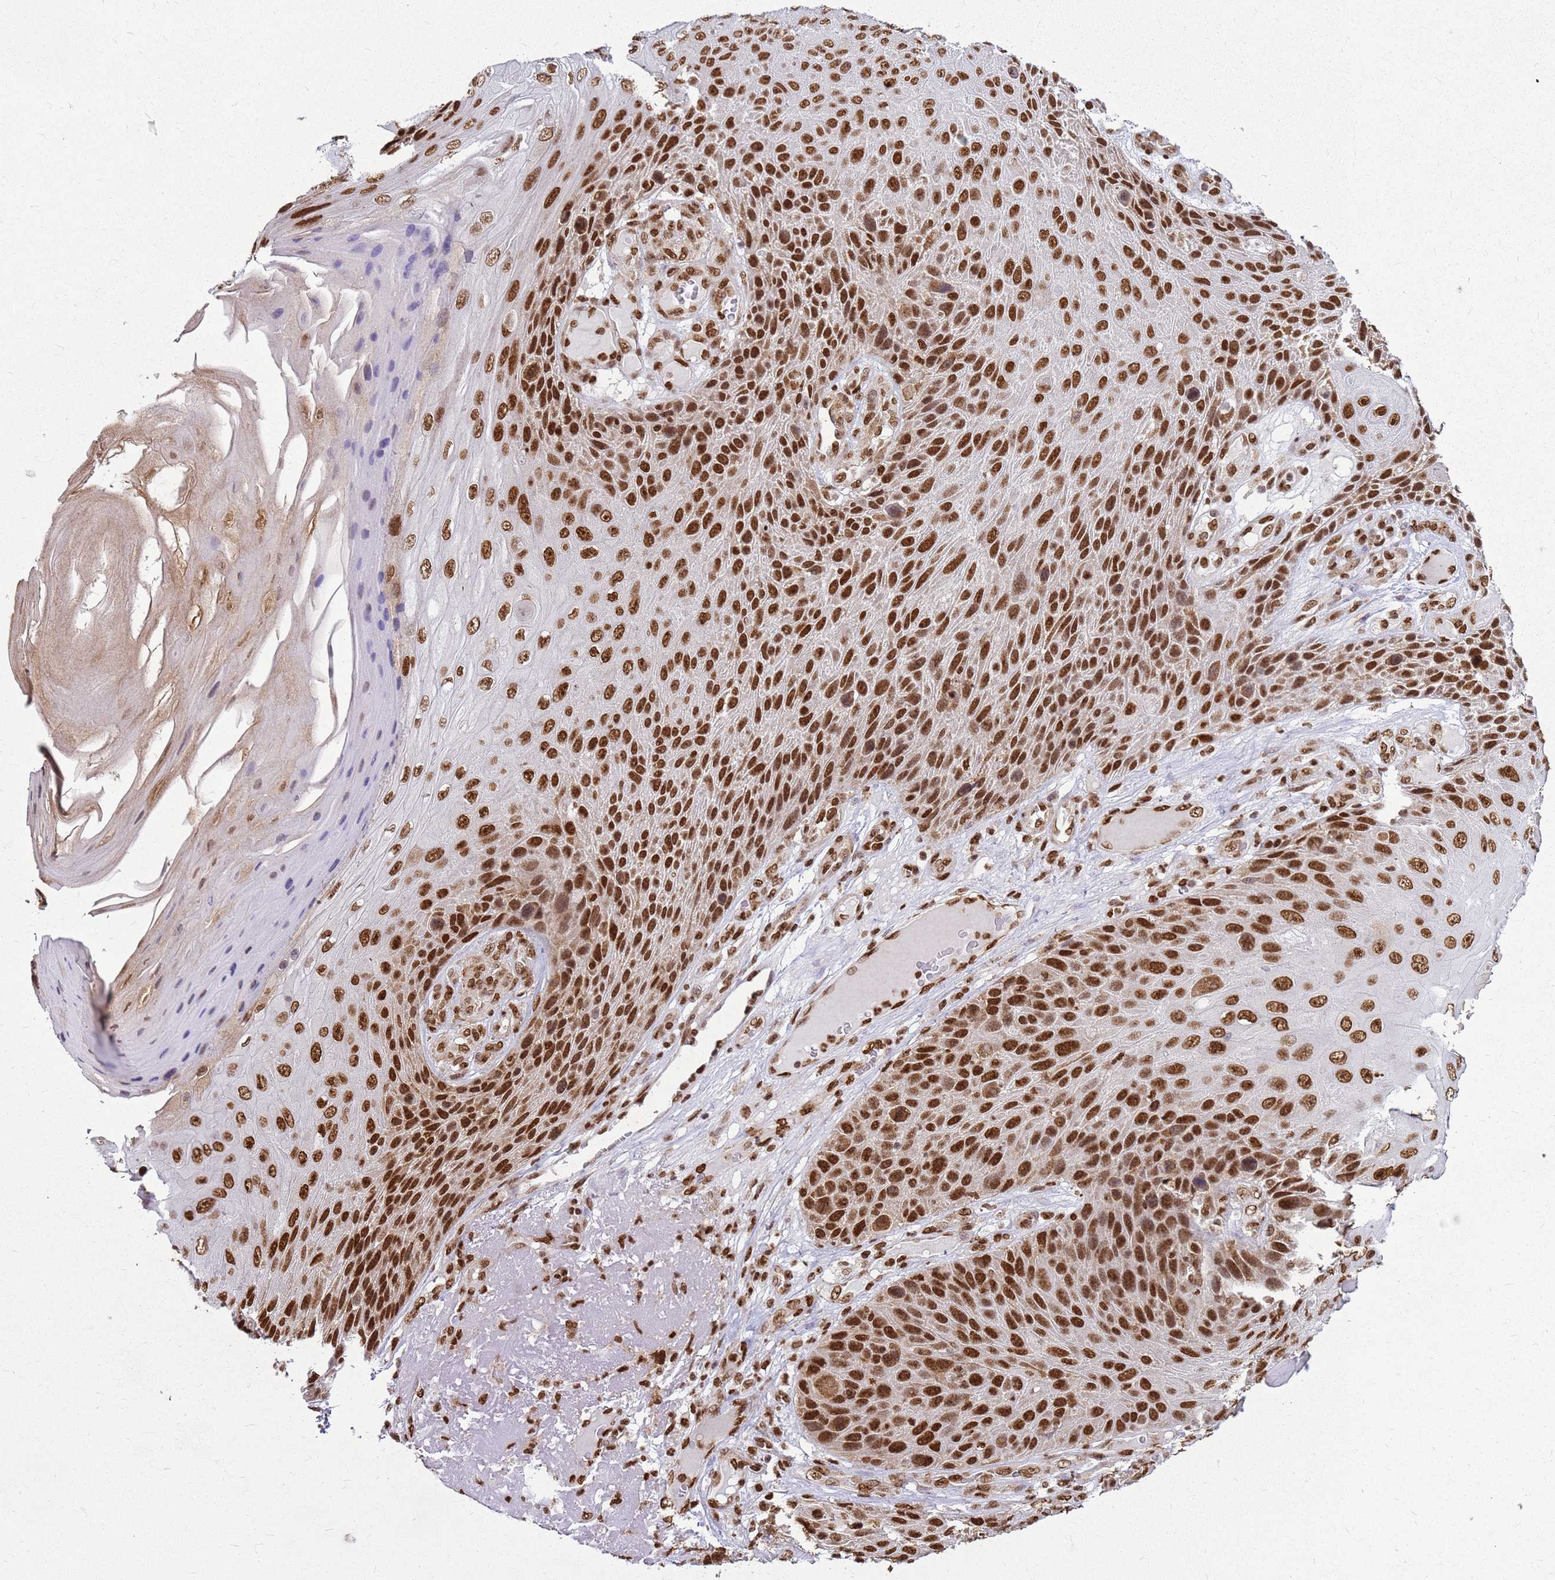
{"staining": {"intensity": "strong", "quantity": ">75%", "location": "nuclear"}, "tissue": "skin cancer", "cell_type": "Tumor cells", "image_type": "cancer", "snomed": [{"axis": "morphology", "description": "Squamous cell carcinoma, NOS"}, {"axis": "topography", "description": "Skin"}], "caption": "Tumor cells display high levels of strong nuclear expression in about >75% of cells in human skin squamous cell carcinoma. (Stains: DAB (3,3'-diaminobenzidine) in brown, nuclei in blue, Microscopy: brightfield microscopy at high magnification).", "gene": "APEX1", "patient": {"sex": "female", "age": 88}}